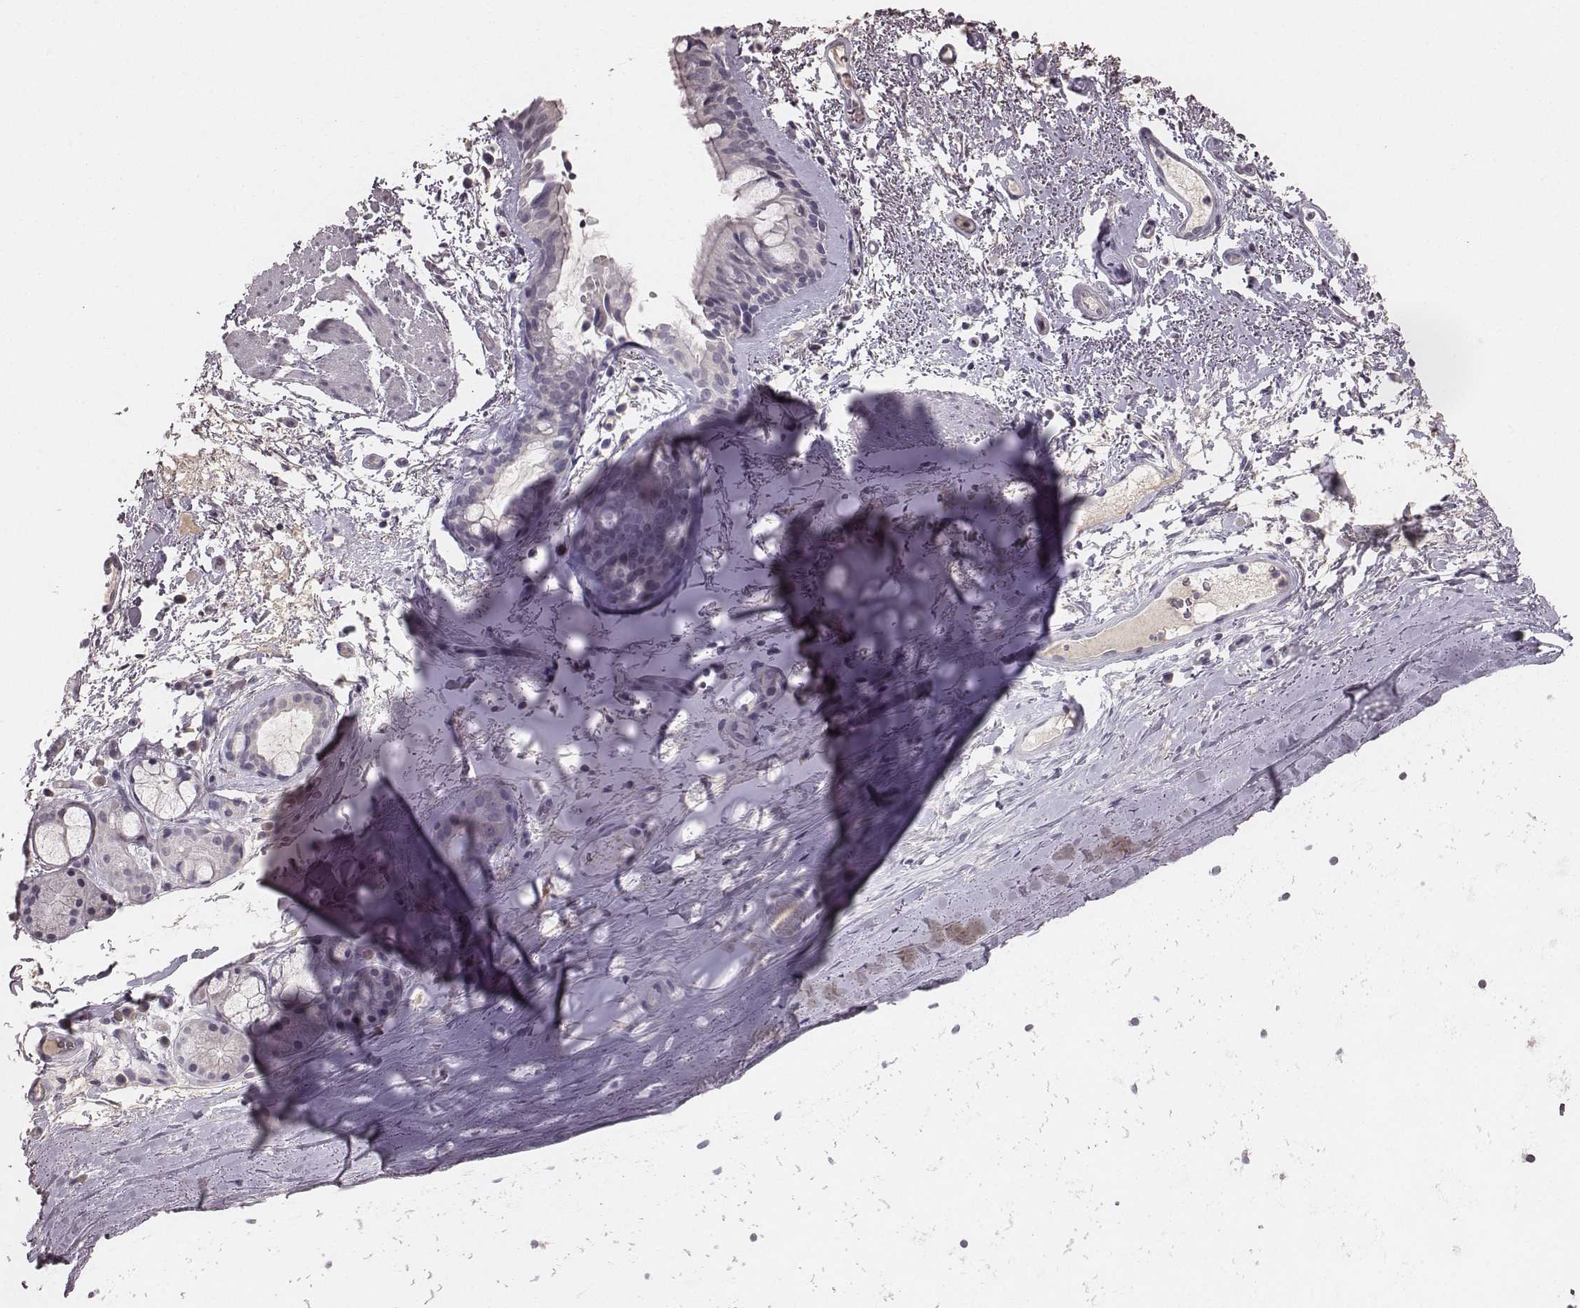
{"staining": {"intensity": "negative", "quantity": "none", "location": "none"}, "tissue": "bronchus", "cell_type": "Respiratory epithelial cells", "image_type": "normal", "snomed": [{"axis": "morphology", "description": "Normal tissue, NOS"}, {"axis": "topography", "description": "Bronchus"}], "caption": "Human bronchus stained for a protein using IHC exhibits no staining in respiratory epithelial cells.", "gene": "LY6K", "patient": {"sex": "female", "age": 64}}